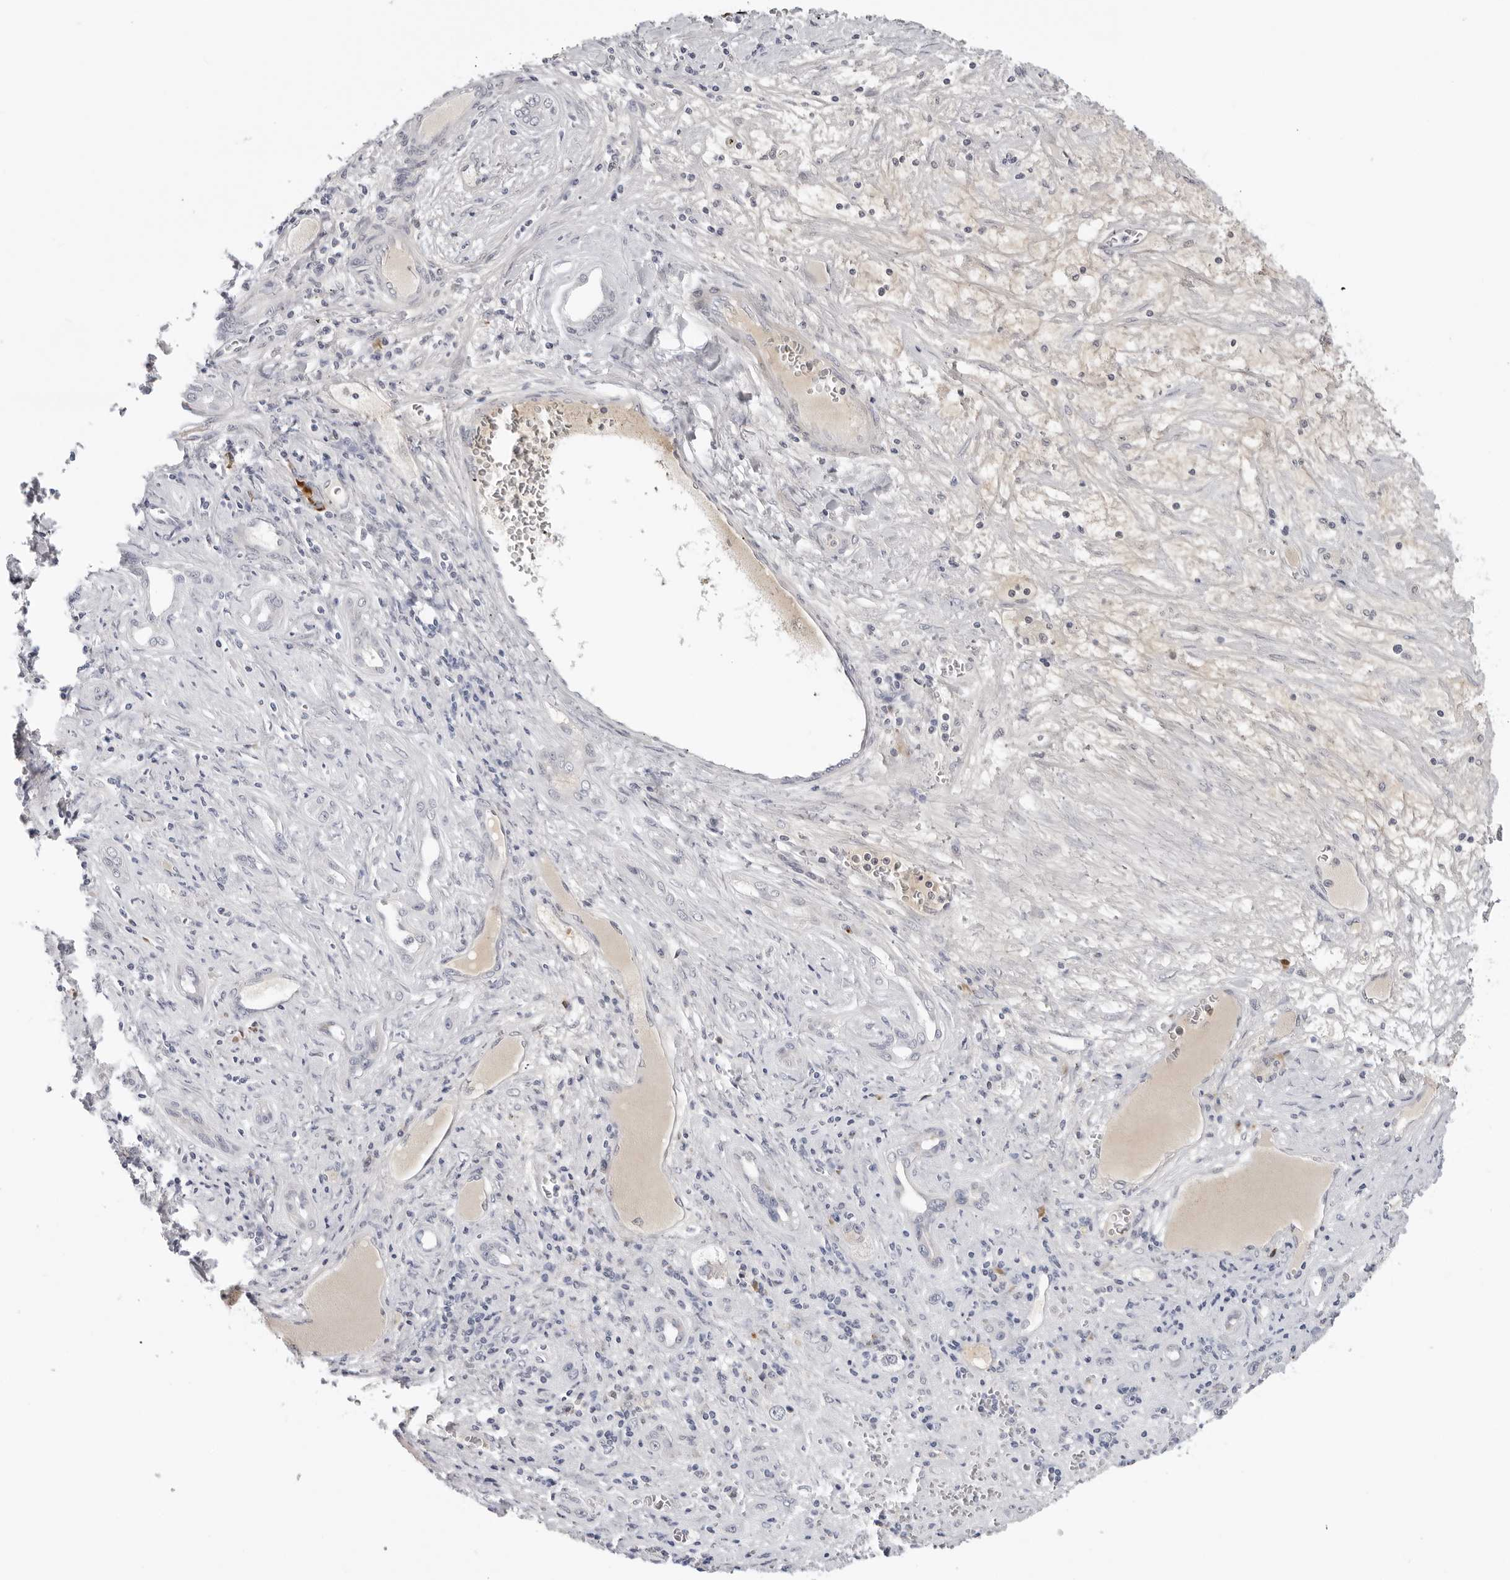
{"staining": {"intensity": "negative", "quantity": "none", "location": "none"}, "tissue": "liver cancer", "cell_type": "Tumor cells", "image_type": "cancer", "snomed": [{"axis": "morphology", "description": "Carcinoma, Hepatocellular, NOS"}, {"axis": "topography", "description": "Liver"}], "caption": "High magnification brightfield microscopy of liver cancer (hepatocellular carcinoma) stained with DAB (3,3'-diaminobenzidine) (brown) and counterstained with hematoxylin (blue): tumor cells show no significant positivity.", "gene": "ZNF502", "patient": {"sex": "female", "age": 73}}